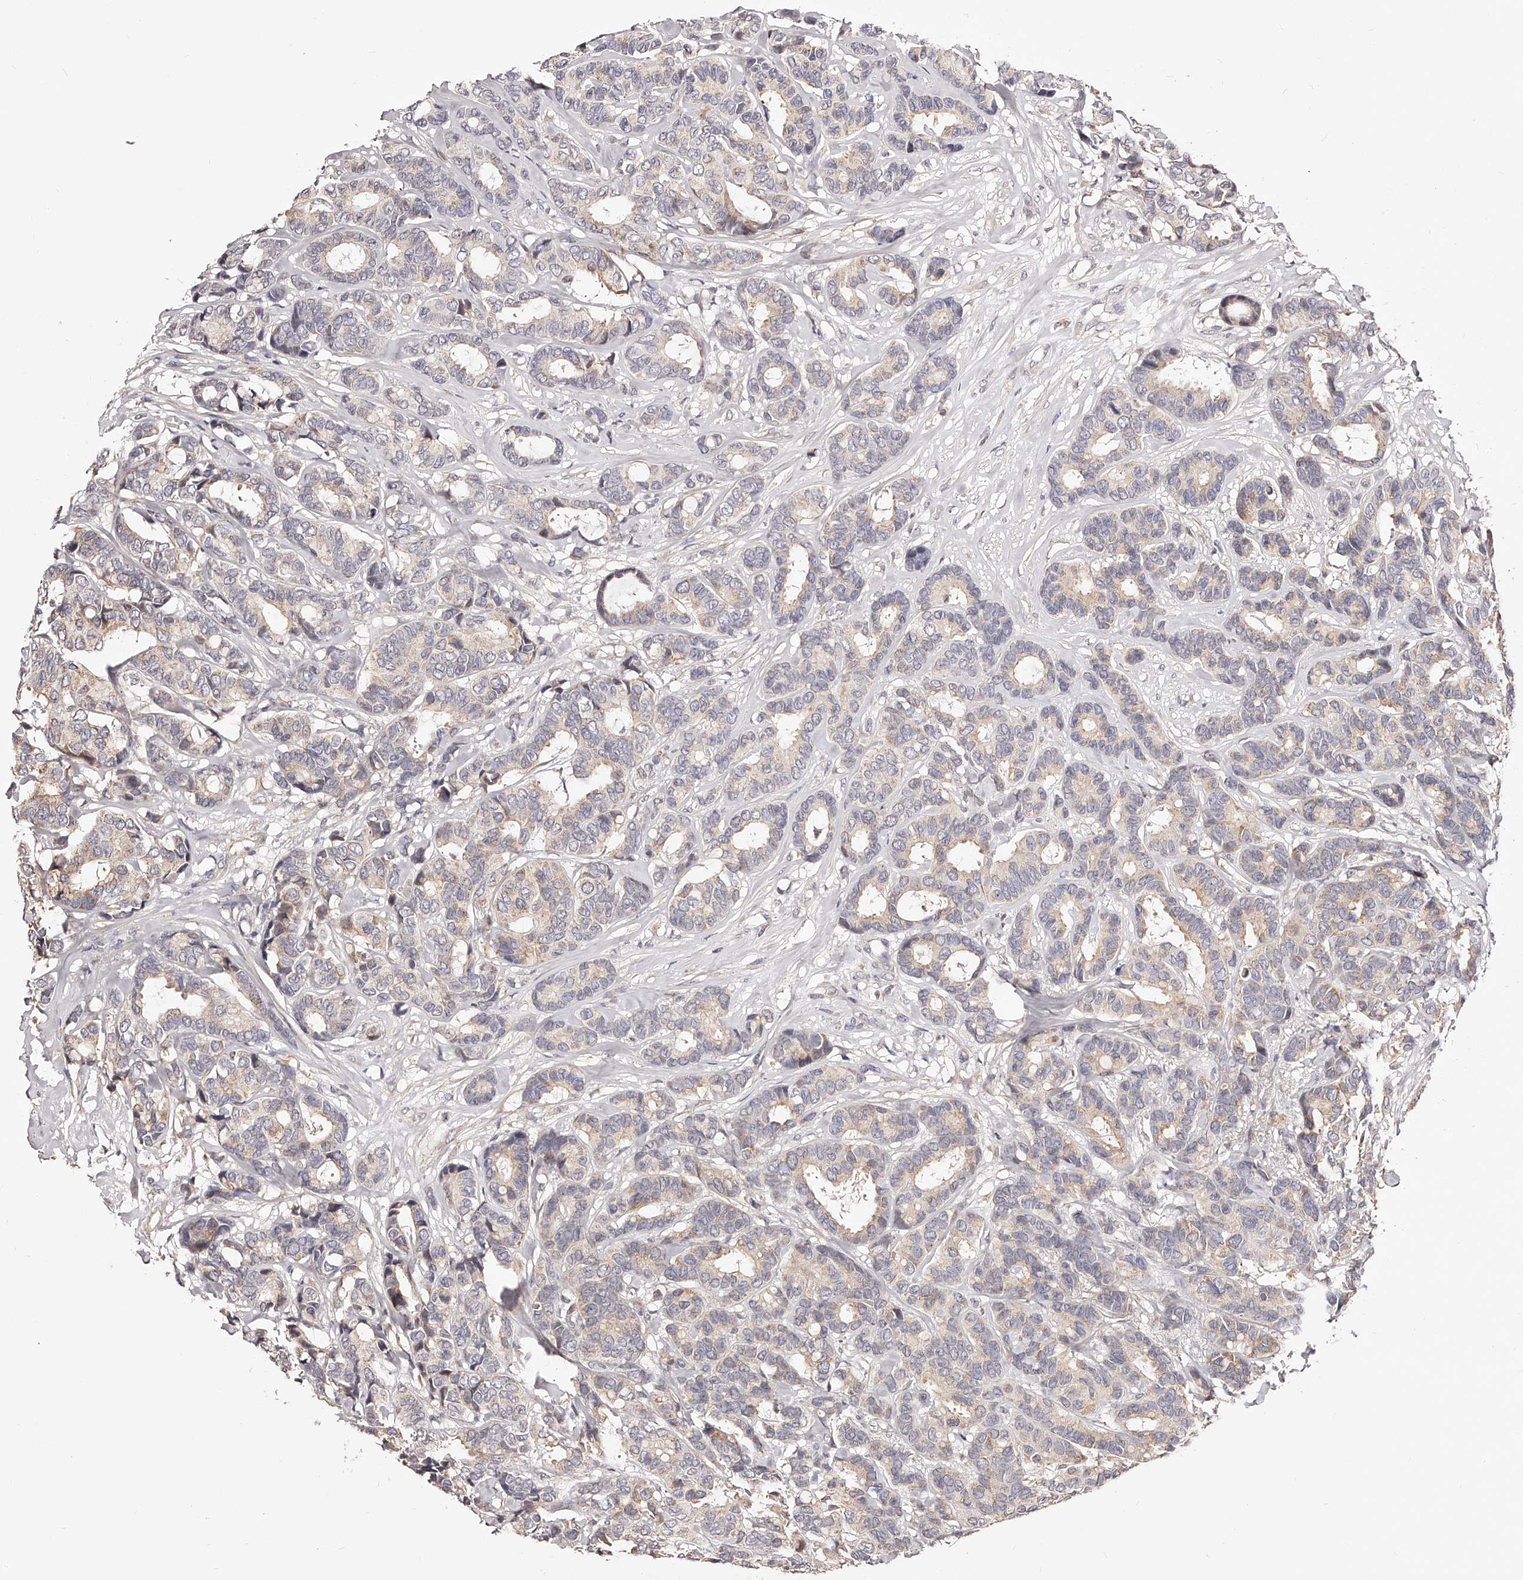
{"staining": {"intensity": "weak", "quantity": "<25%", "location": "cytoplasmic/membranous"}, "tissue": "breast cancer", "cell_type": "Tumor cells", "image_type": "cancer", "snomed": [{"axis": "morphology", "description": "Duct carcinoma"}, {"axis": "topography", "description": "Breast"}], "caption": "High magnification brightfield microscopy of breast intraductal carcinoma stained with DAB (brown) and counterstained with hematoxylin (blue): tumor cells show no significant staining. Brightfield microscopy of immunohistochemistry (IHC) stained with DAB (brown) and hematoxylin (blue), captured at high magnification.", "gene": "ZNF502", "patient": {"sex": "female", "age": 87}}